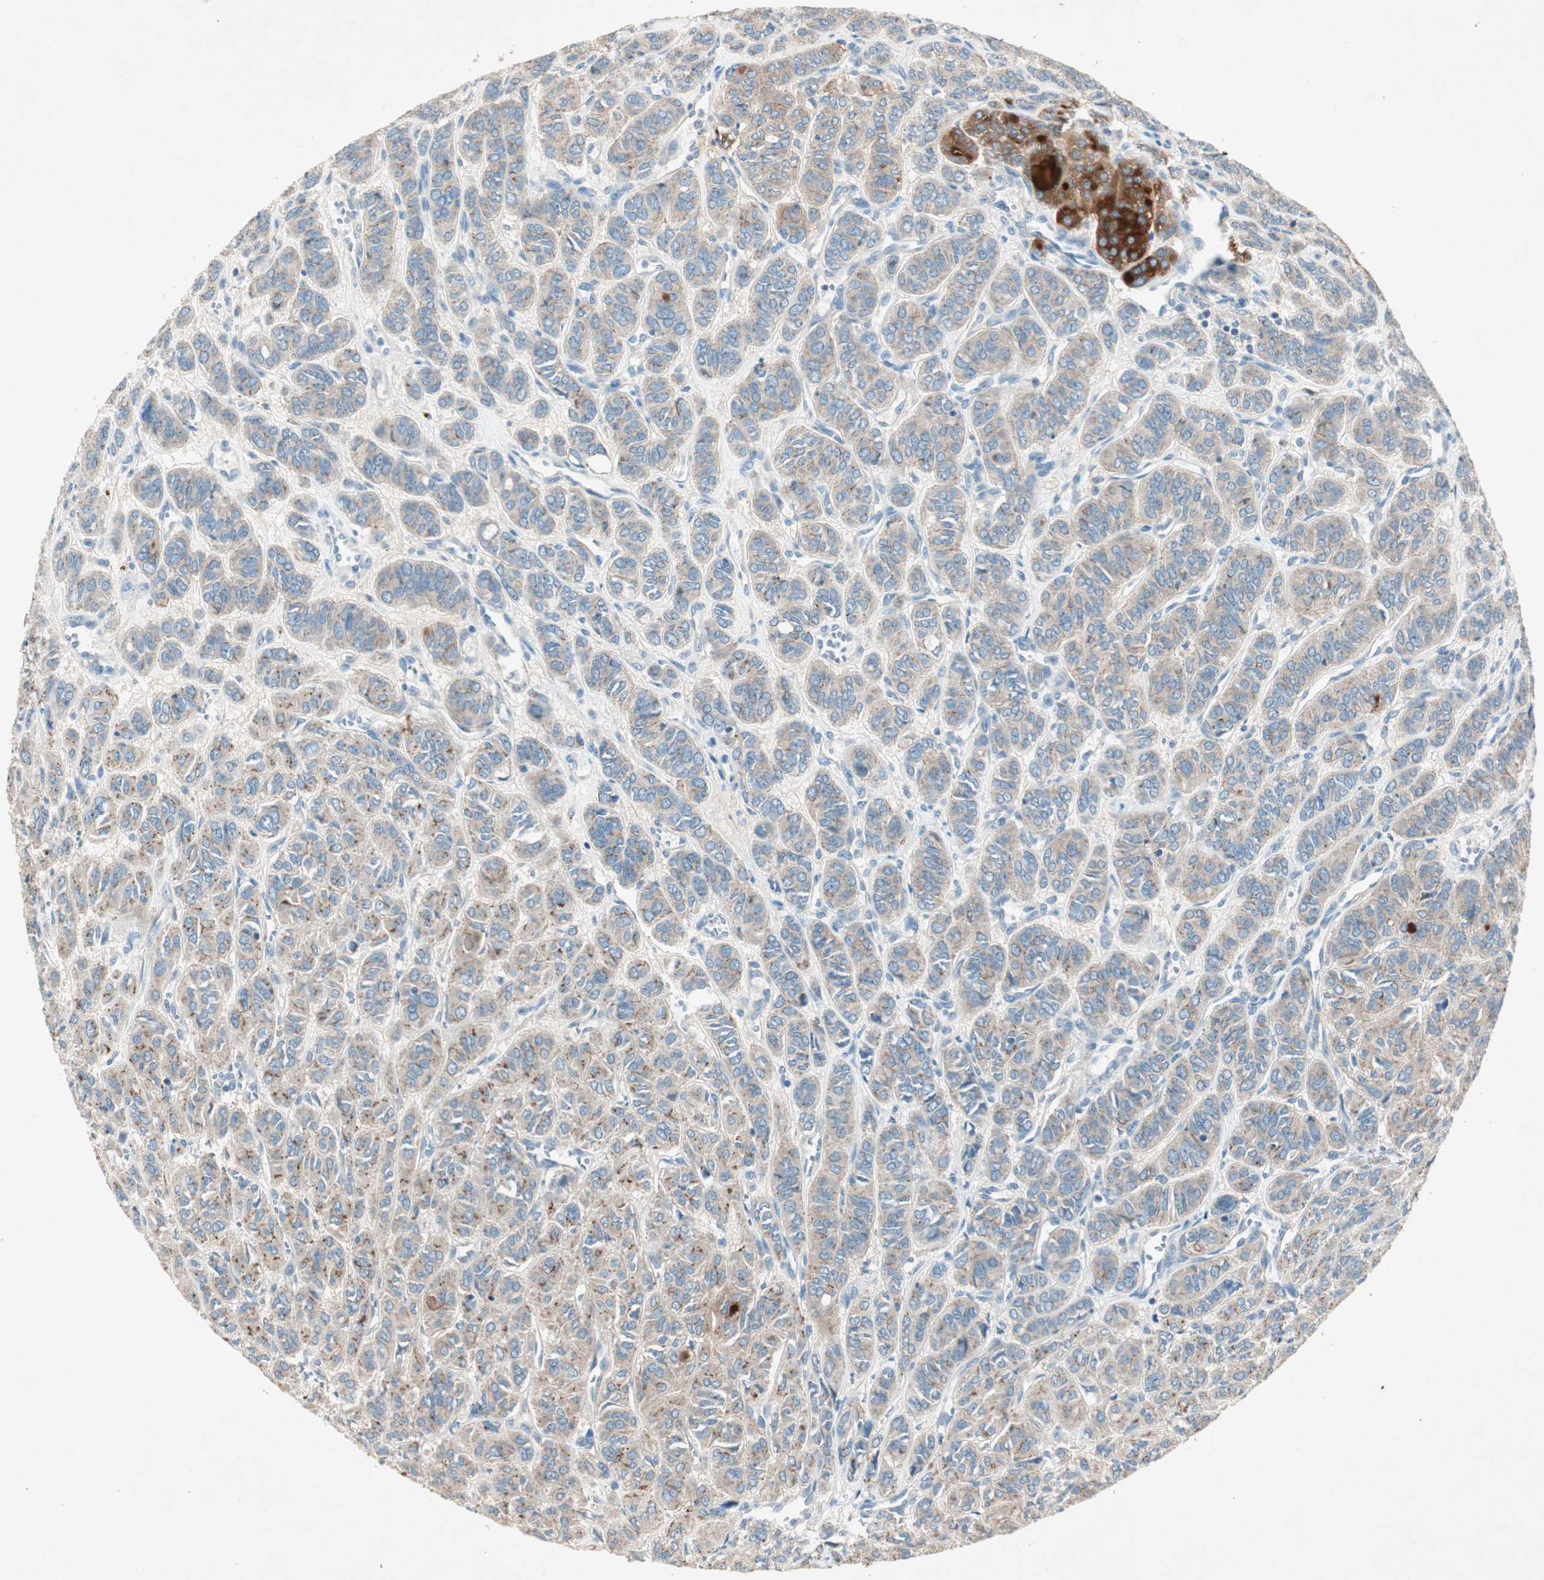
{"staining": {"intensity": "weak", "quantity": ">75%", "location": "cytoplasmic/membranous"}, "tissue": "thyroid cancer", "cell_type": "Tumor cells", "image_type": "cancer", "snomed": [{"axis": "morphology", "description": "Follicular adenoma carcinoma, NOS"}, {"axis": "topography", "description": "Thyroid gland"}], "caption": "This is a photomicrograph of IHC staining of thyroid cancer (follicular adenoma carcinoma), which shows weak staining in the cytoplasmic/membranous of tumor cells.", "gene": "NKAIN1", "patient": {"sex": "female", "age": 71}}